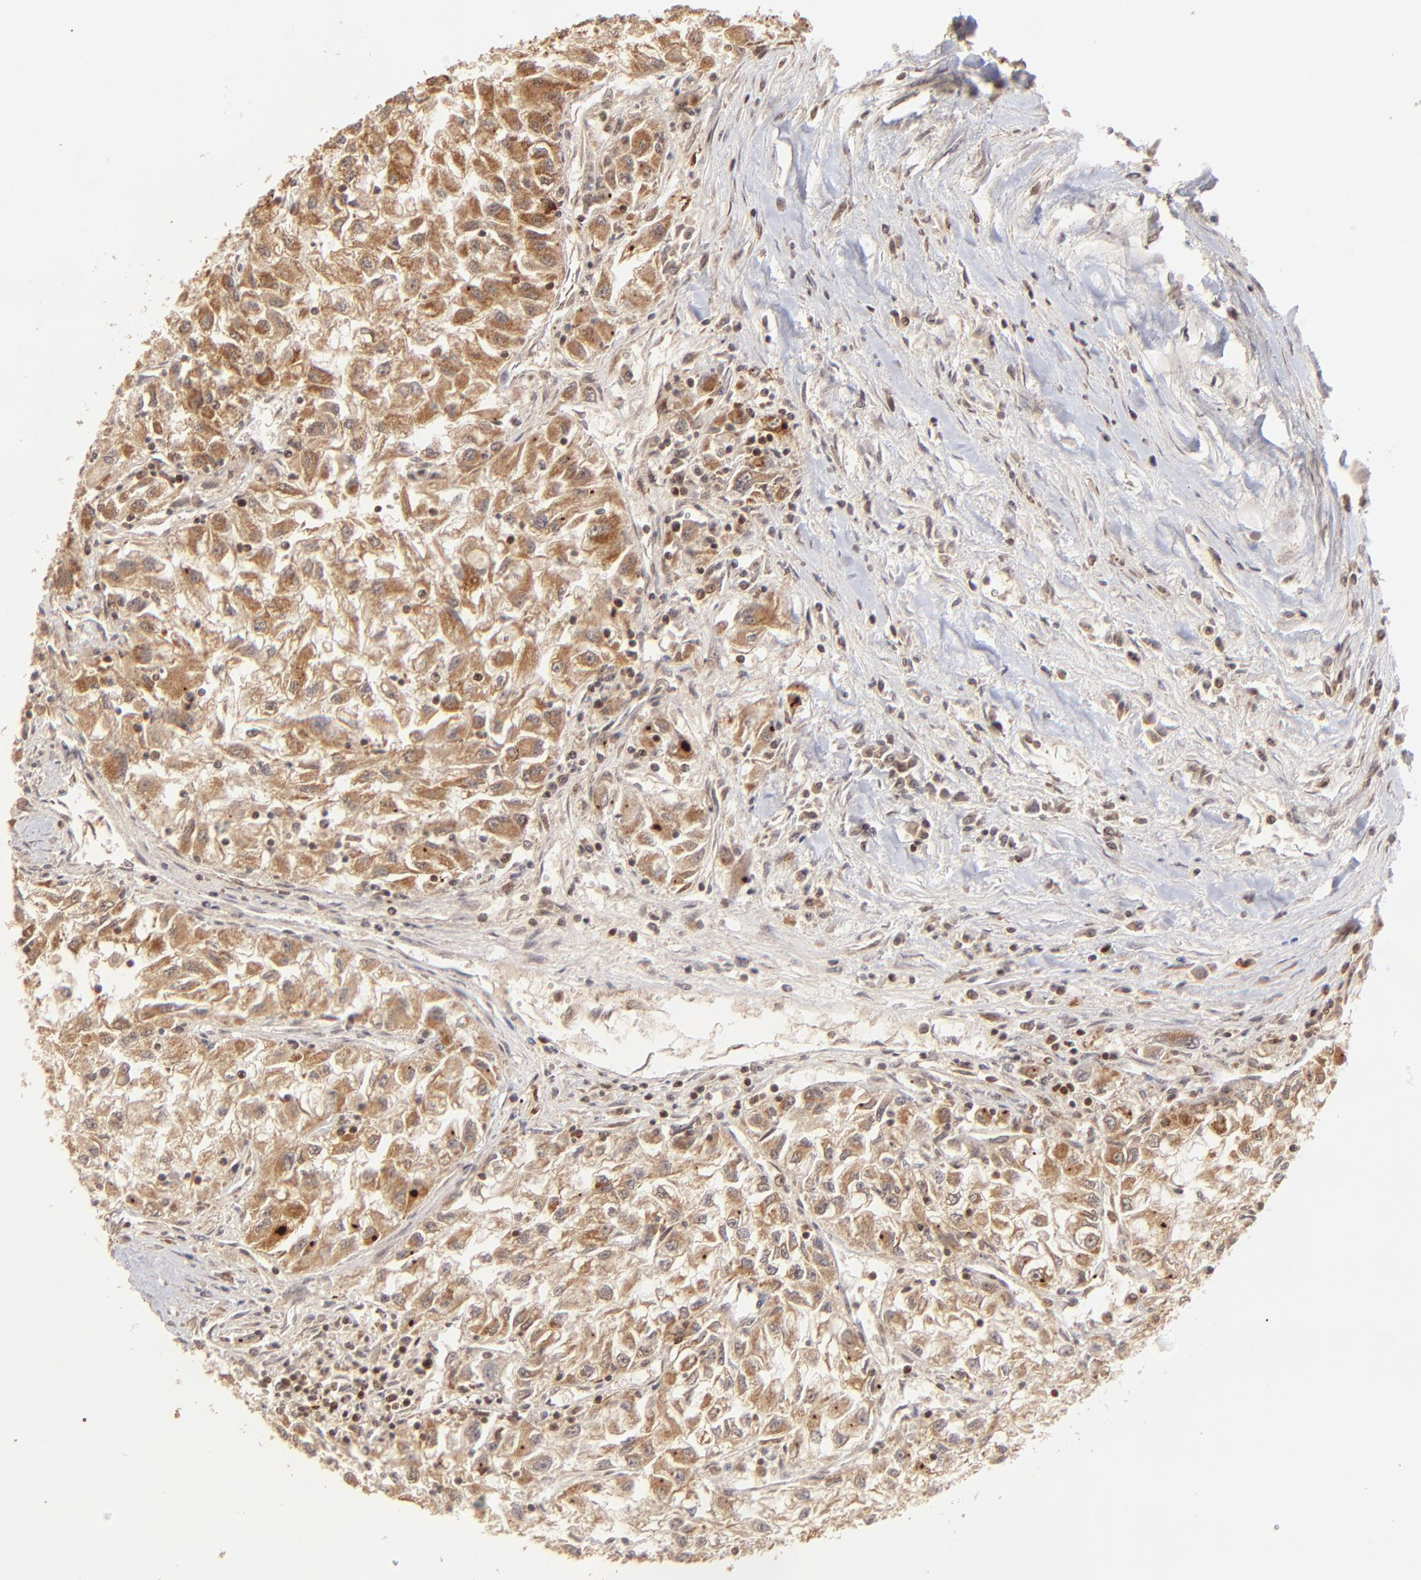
{"staining": {"intensity": "strong", "quantity": ">75%", "location": "cytoplasmic/membranous"}, "tissue": "renal cancer", "cell_type": "Tumor cells", "image_type": "cancer", "snomed": [{"axis": "morphology", "description": "Adenocarcinoma, NOS"}, {"axis": "topography", "description": "Kidney"}], "caption": "Protein staining of renal cancer (adenocarcinoma) tissue displays strong cytoplasmic/membranous positivity in about >75% of tumor cells. Immunohistochemistry (ihc) stains the protein in brown and the nuclei are stained blue.", "gene": "MED15", "patient": {"sex": "male", "age": 59}}